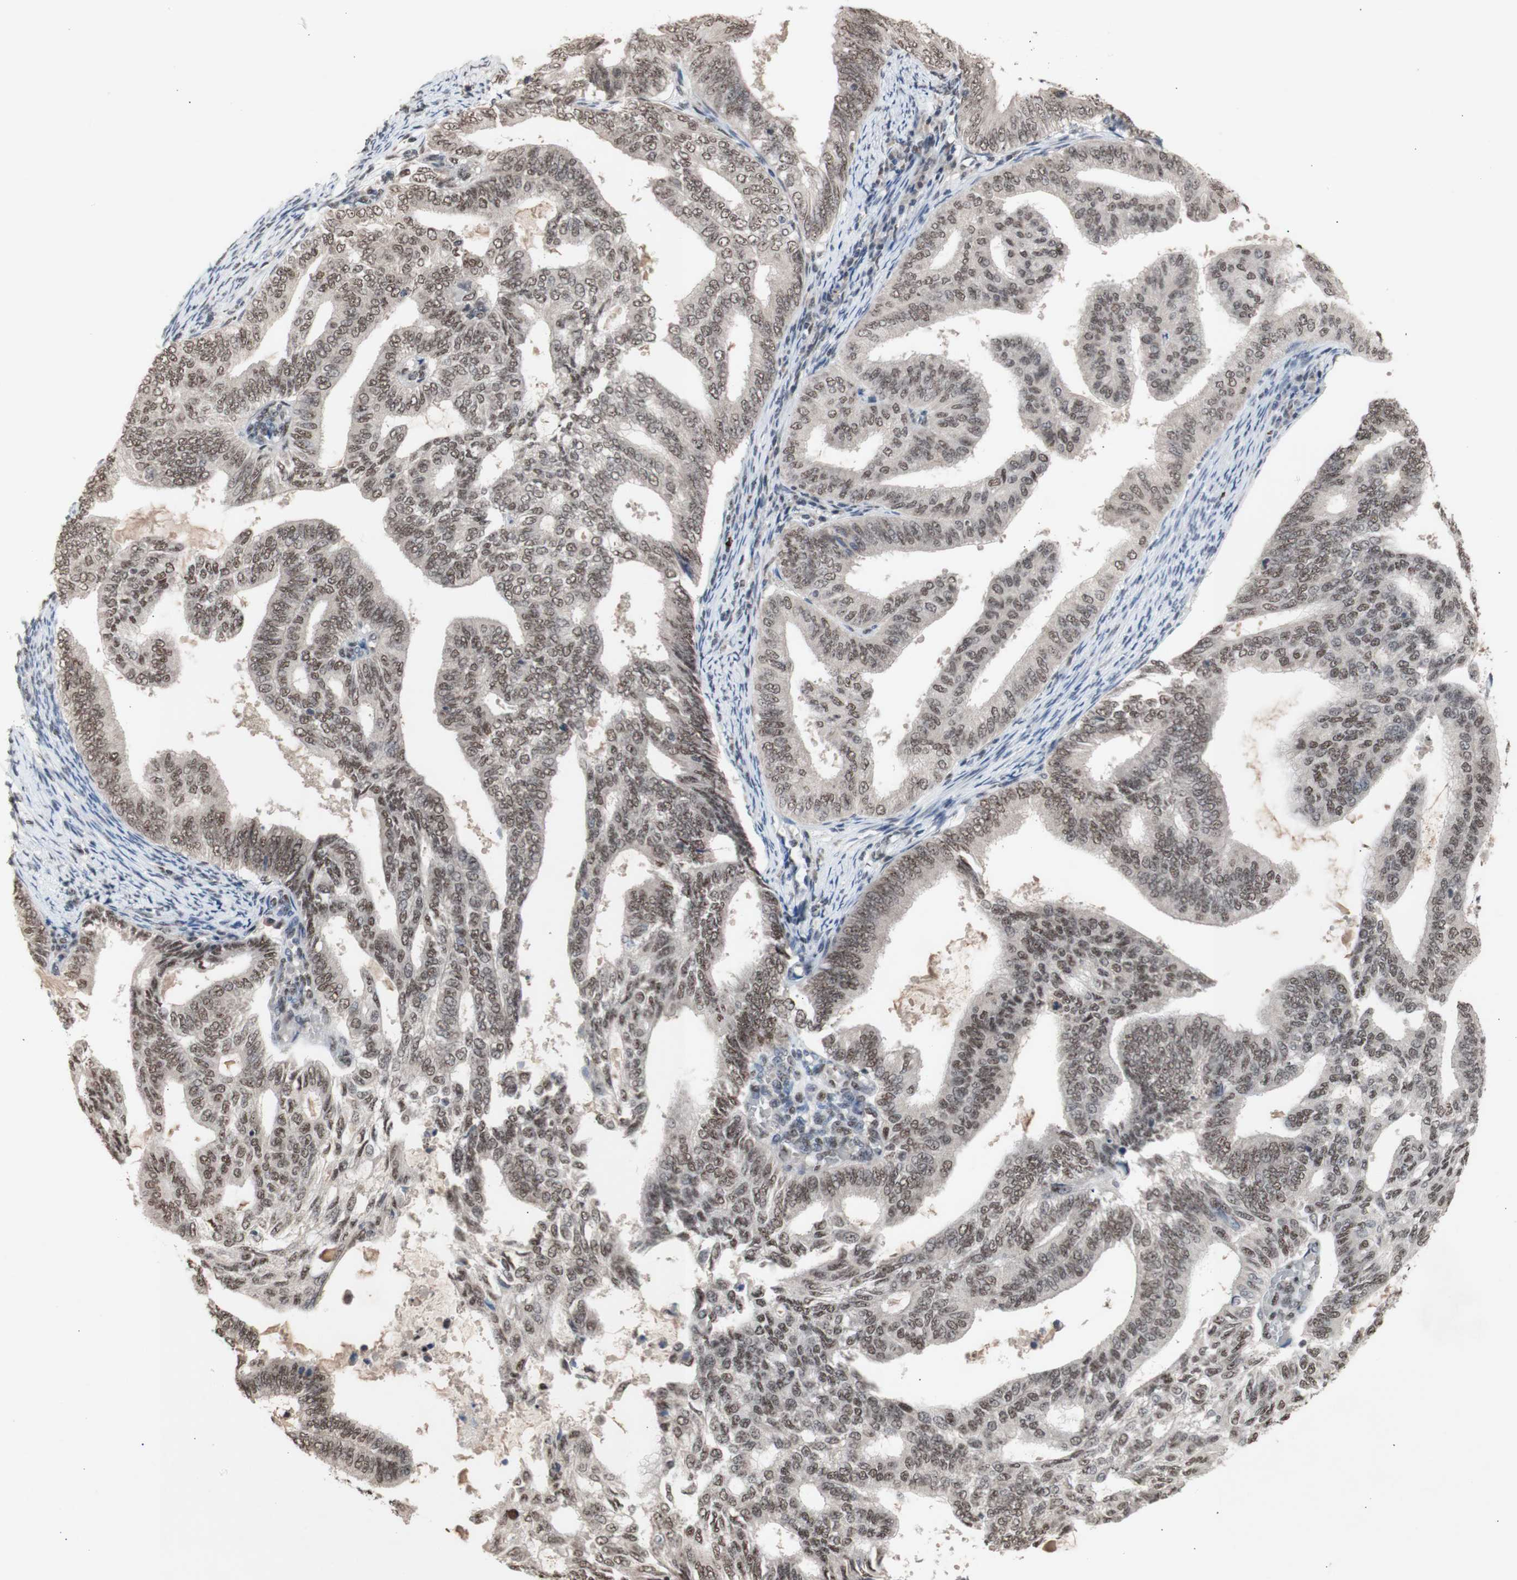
{"staining": {"intensity": "weak", "quantity": ">75%", "location": "nuclear"}, "tissue": "endometrial cancer", "cell_type": "Tumor cells", "image_type": "cancer", "snomed": [{"axis": "morphology", "description": "Adenocarcinoma, NOS"}, {"axis": "topography", "description": "Endometrium"}], "caption": "Immunohistochemistry of endometrial cancer shows low levels of weak nuclear expression in approximately >75% of tumor cells. Ihc stains the protein of interest in brown and the nuclei are stained blue.", "gene": "SFPQ", "patient": {"sex": "female", "age": 58}}